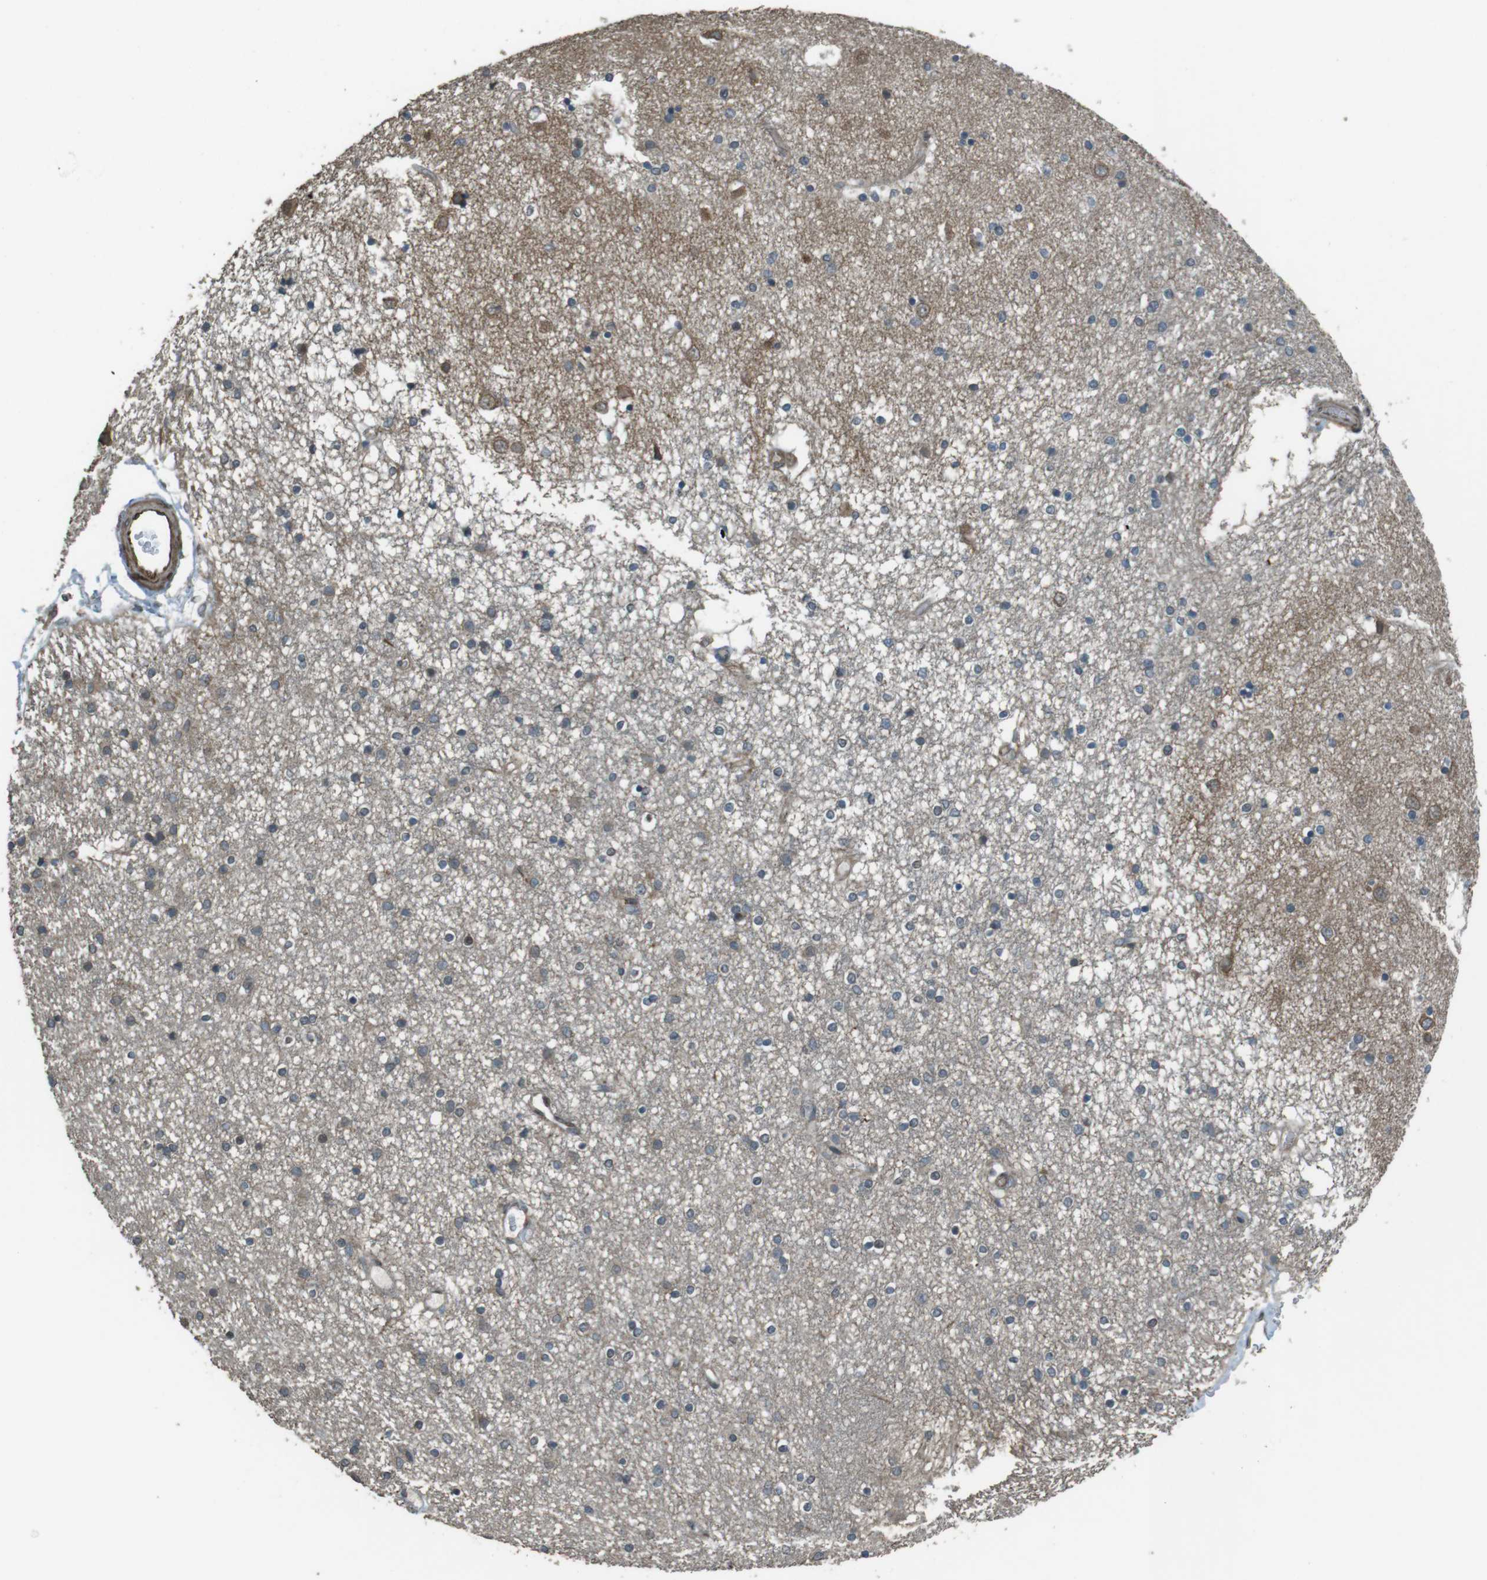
{"staining": {"intensity": "weak", "quantity": "25%-75%", "location": "cytoplasmic/membranous"}, "tissue": "caudate", "cell_type": "Glial cells", "image_type": "normal", "snomed": [{"axis": "morphology", "description": "Normal tissue, NOS"}, {"axis": "topography", "description": "Lateral ventricle wall"}], "caption": "Immunohistochemical staining of benign human caudate demonstrates low levels of weak cytoplasmic/membranous expression in about 25%-75% of glial cells. The protein of interest is shown in brown color, while the nuclei are stained blue.", "gene": "ZNF330", "patient": {"sex": "female", "age": 54}}